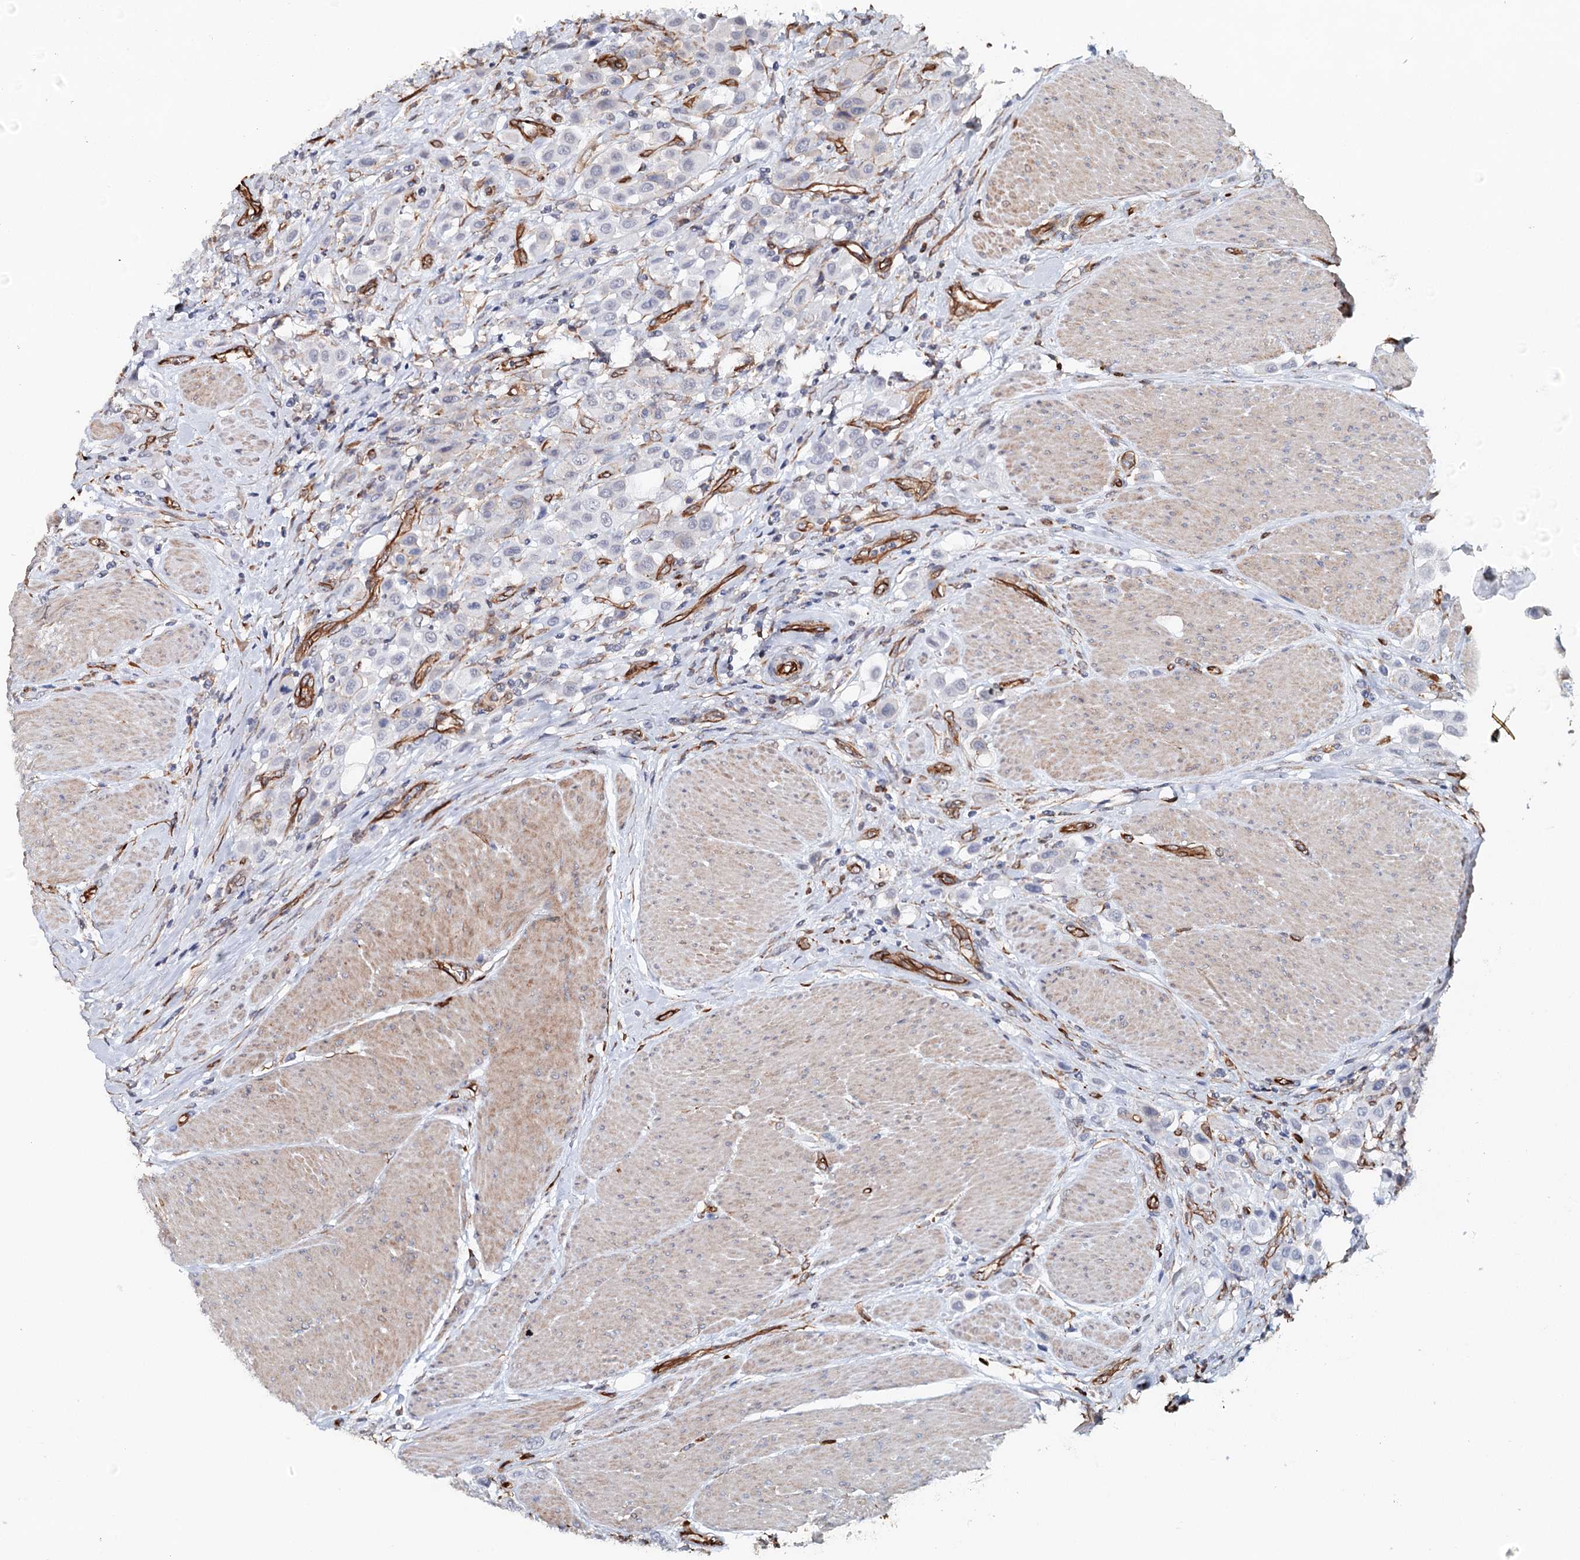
{"staining": {"intensity": "negative", "quantity": "none", "location": "none"}, "tissue": "urothelial cancer", "cell_type": "Tumor cells", "image_type": "cancer", "snomed": [{"axis": "morphology", "description": "Urothelial carcinoma, High grade"}, {"axis": "topography", "description": "Urinary bladder"}], "caption": "IHC histopathology image of human urothelial carcinoma (high-grade) stained for a protein (brown), which reveals no expression in tumor cells.", "gene": "SYNPO", "patient": {"sex": "male", "age": 50}}